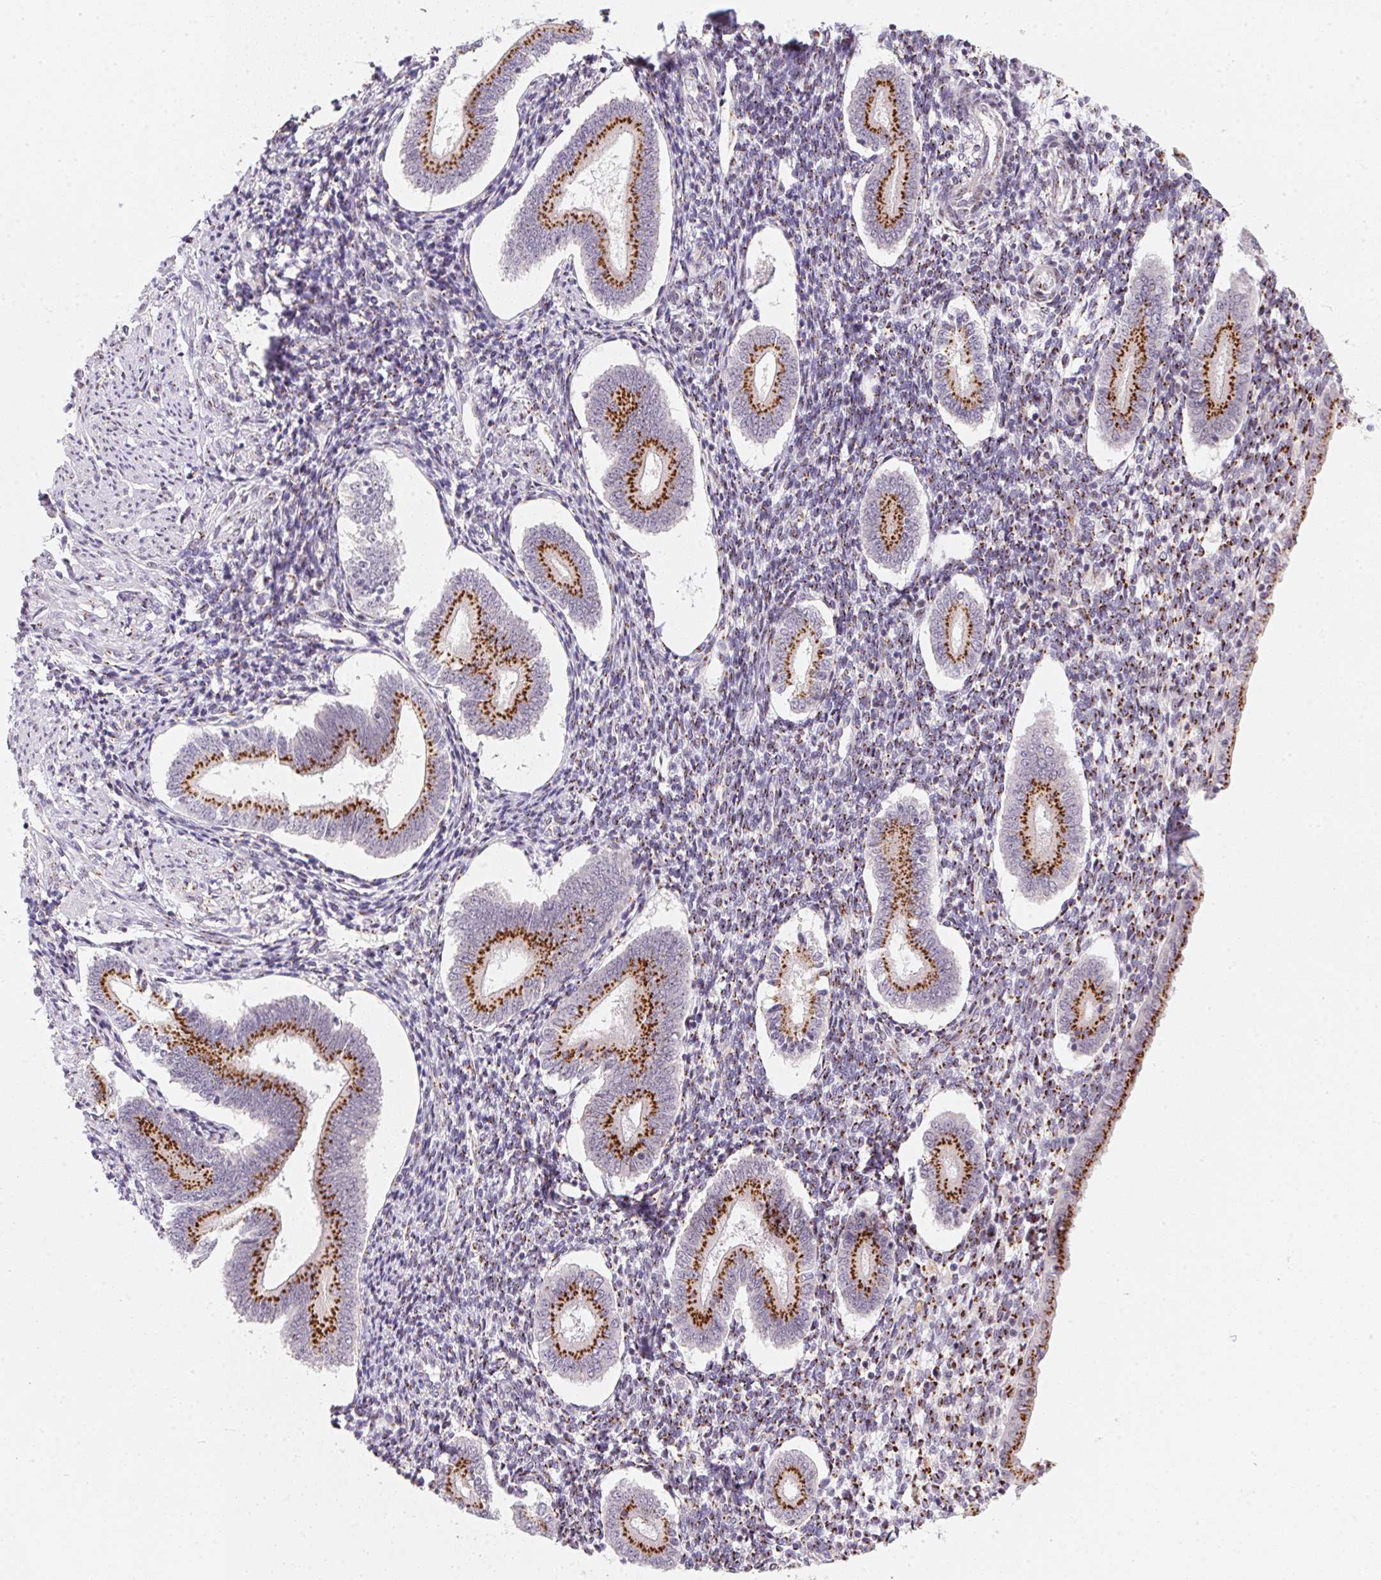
{"staining": {"intensity": "moderate", "quantity": "25%-75%", "location": "cytoplasmic/membranous"}, "tissue": "endometrium", "cell_type": "Cells in endometrial stroma", "image_type": "normal", "snomed": [{"axis": "morphology", "description": "Normal tissue, NOS"}, {"axis": "topography", "description": "Endometrium"}], "caption": "Immunohistochemical staining of unremarkable human endometrium reveals medium levels of moderate cytoplasmic/membranous positivity in approximately 25%-75% of cells in endometrial stroma. (brown staining indicates protein expression, while blue staining denotes nuclei).", "gene": "RAB22A", "patient": {"sex": "female", "age": 40}}